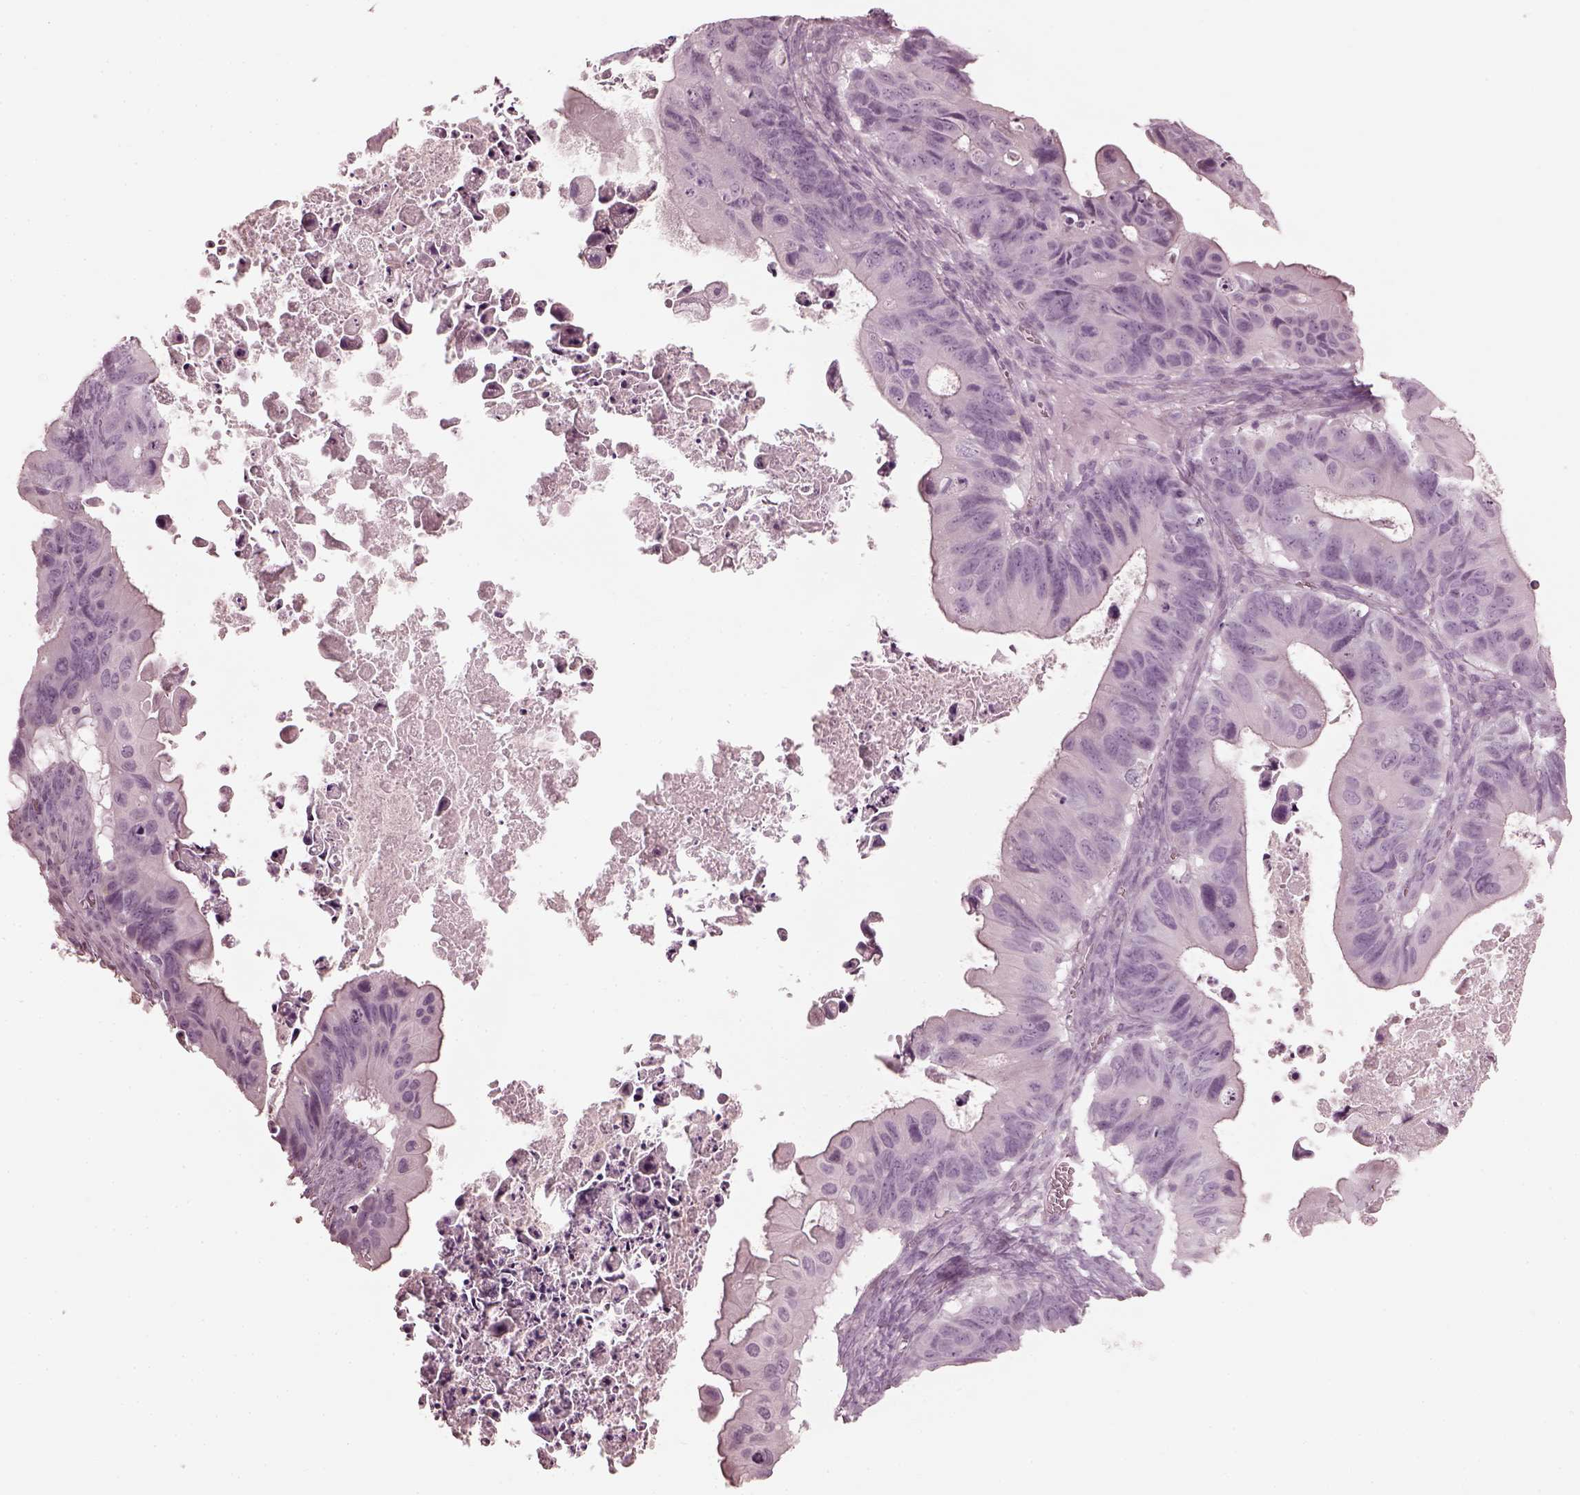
{"staining": {"intensity": "negative", "quantity": "none", "location": "none"}, "tissue": "ovarian cancer", "cell_type": "Tumor cells", "image_type": "cancer", "snomed": [{"axis": "morphology", "description": "Cystadenocarcinoma, mucinous, NOS"}, {"axis": "topography", "description": "Ovary"}], "caption": "Immunohistochemistry (IHC) of mucinous cystadenocarcinoma (ovarian) demonstrates no positivity in tumor cells.", "gene": "SAXO2", "patient": {"sex": "female", "age": 64}}